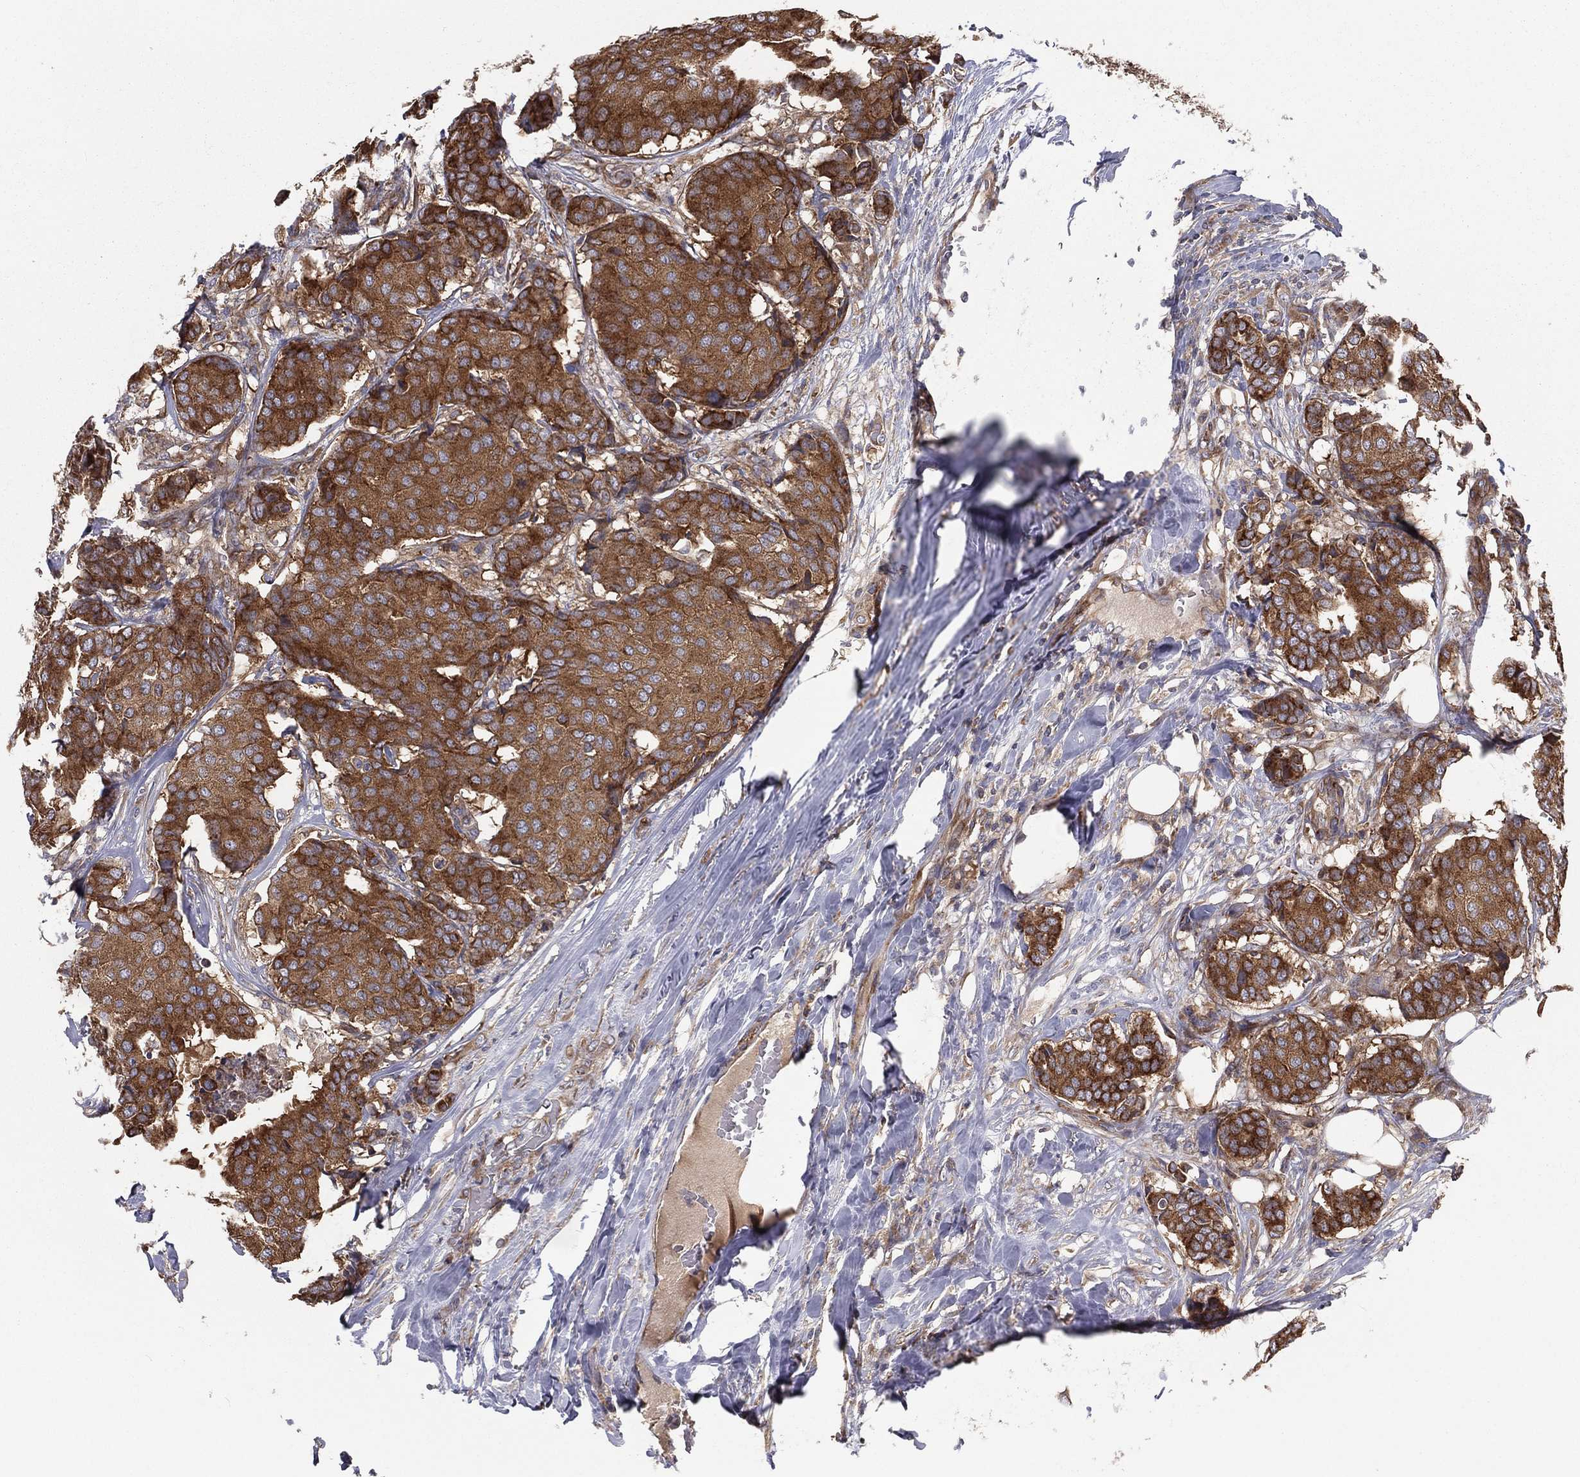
{"staining": {"intensity": "strong", "quantity": ">75%", "location": "cytoplasmic/membranous"}, "tissue": "breast cancer", "cell_type": "Tumor cells", "image_type": "cancer", "snomed": [{"axis": "morphology", "description": "Duct carcinoma"}, {"axis": "topography", "description": "Breast"}], "caption": "Immunohistochemical staining of human infiltrating ductal carcinoma (breast) exhibits high levels of strong cytoplasmic/membranous protein positivity in approximately >75% of tumor cells.", "gene": "EIF2B5", "patient": {"sex": "female", "age": 75}}